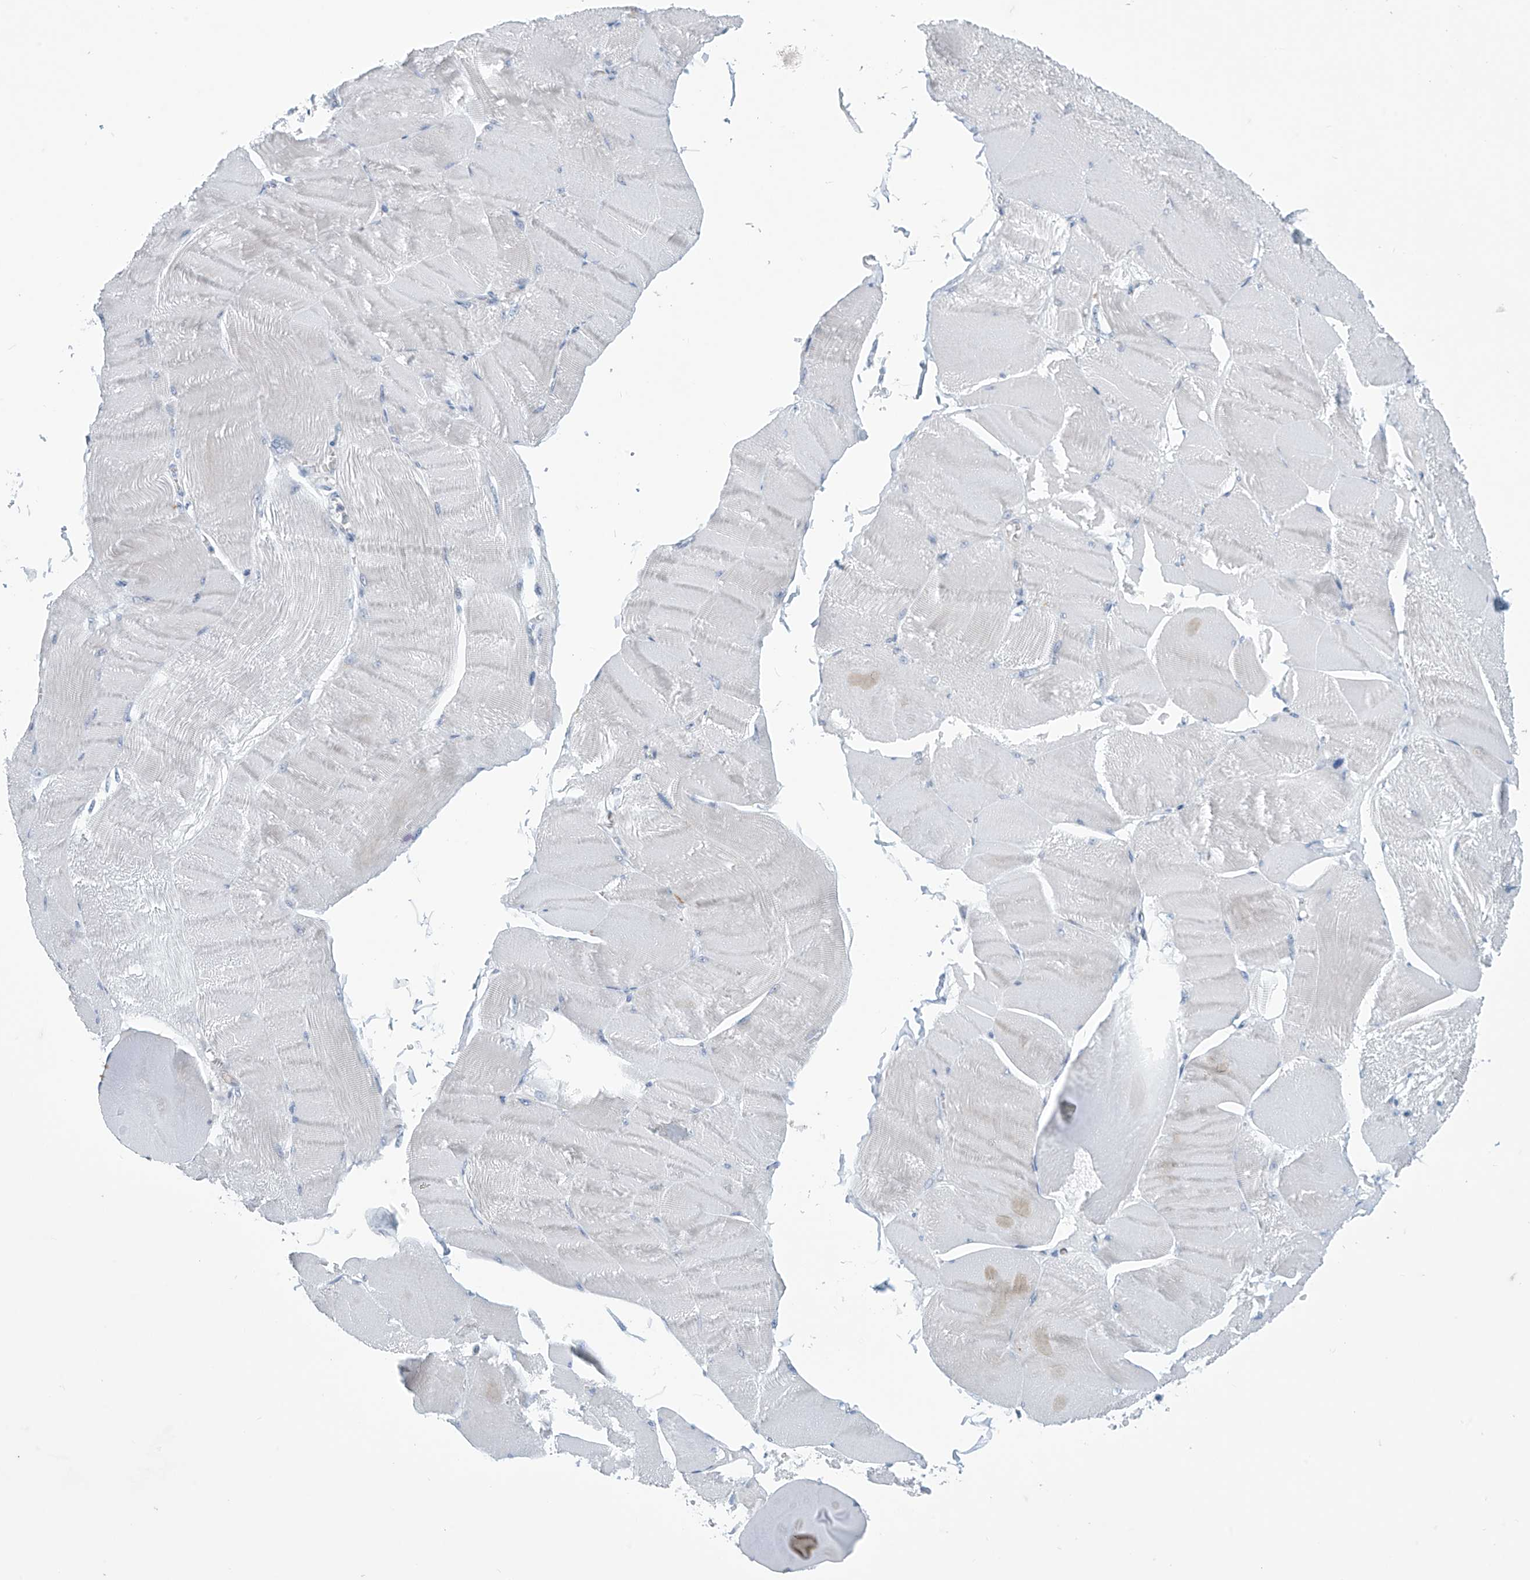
{"staining": {"intensity": "negative", "quantity": "none", "location": "none"}, "tissue": "skeletal muscle", "cell_type": "Myocytes", "image_type": "normal", "snomed": [{"axis": "morphology", "description": "Normal tissue, NOS"}, {"axis": "morphology", "description": "Basal cell carcinoma"}, {"axis": "topography", "description": "Skeletal muscle"}], "caption": "Immunohistochemical staining of benign human skeletal muscle demonstrates no significant staining in myocytes. Nuclei are stained in blue.", "gene": "SLC35A5", "patient": {"sex": "female", "age": 64}}